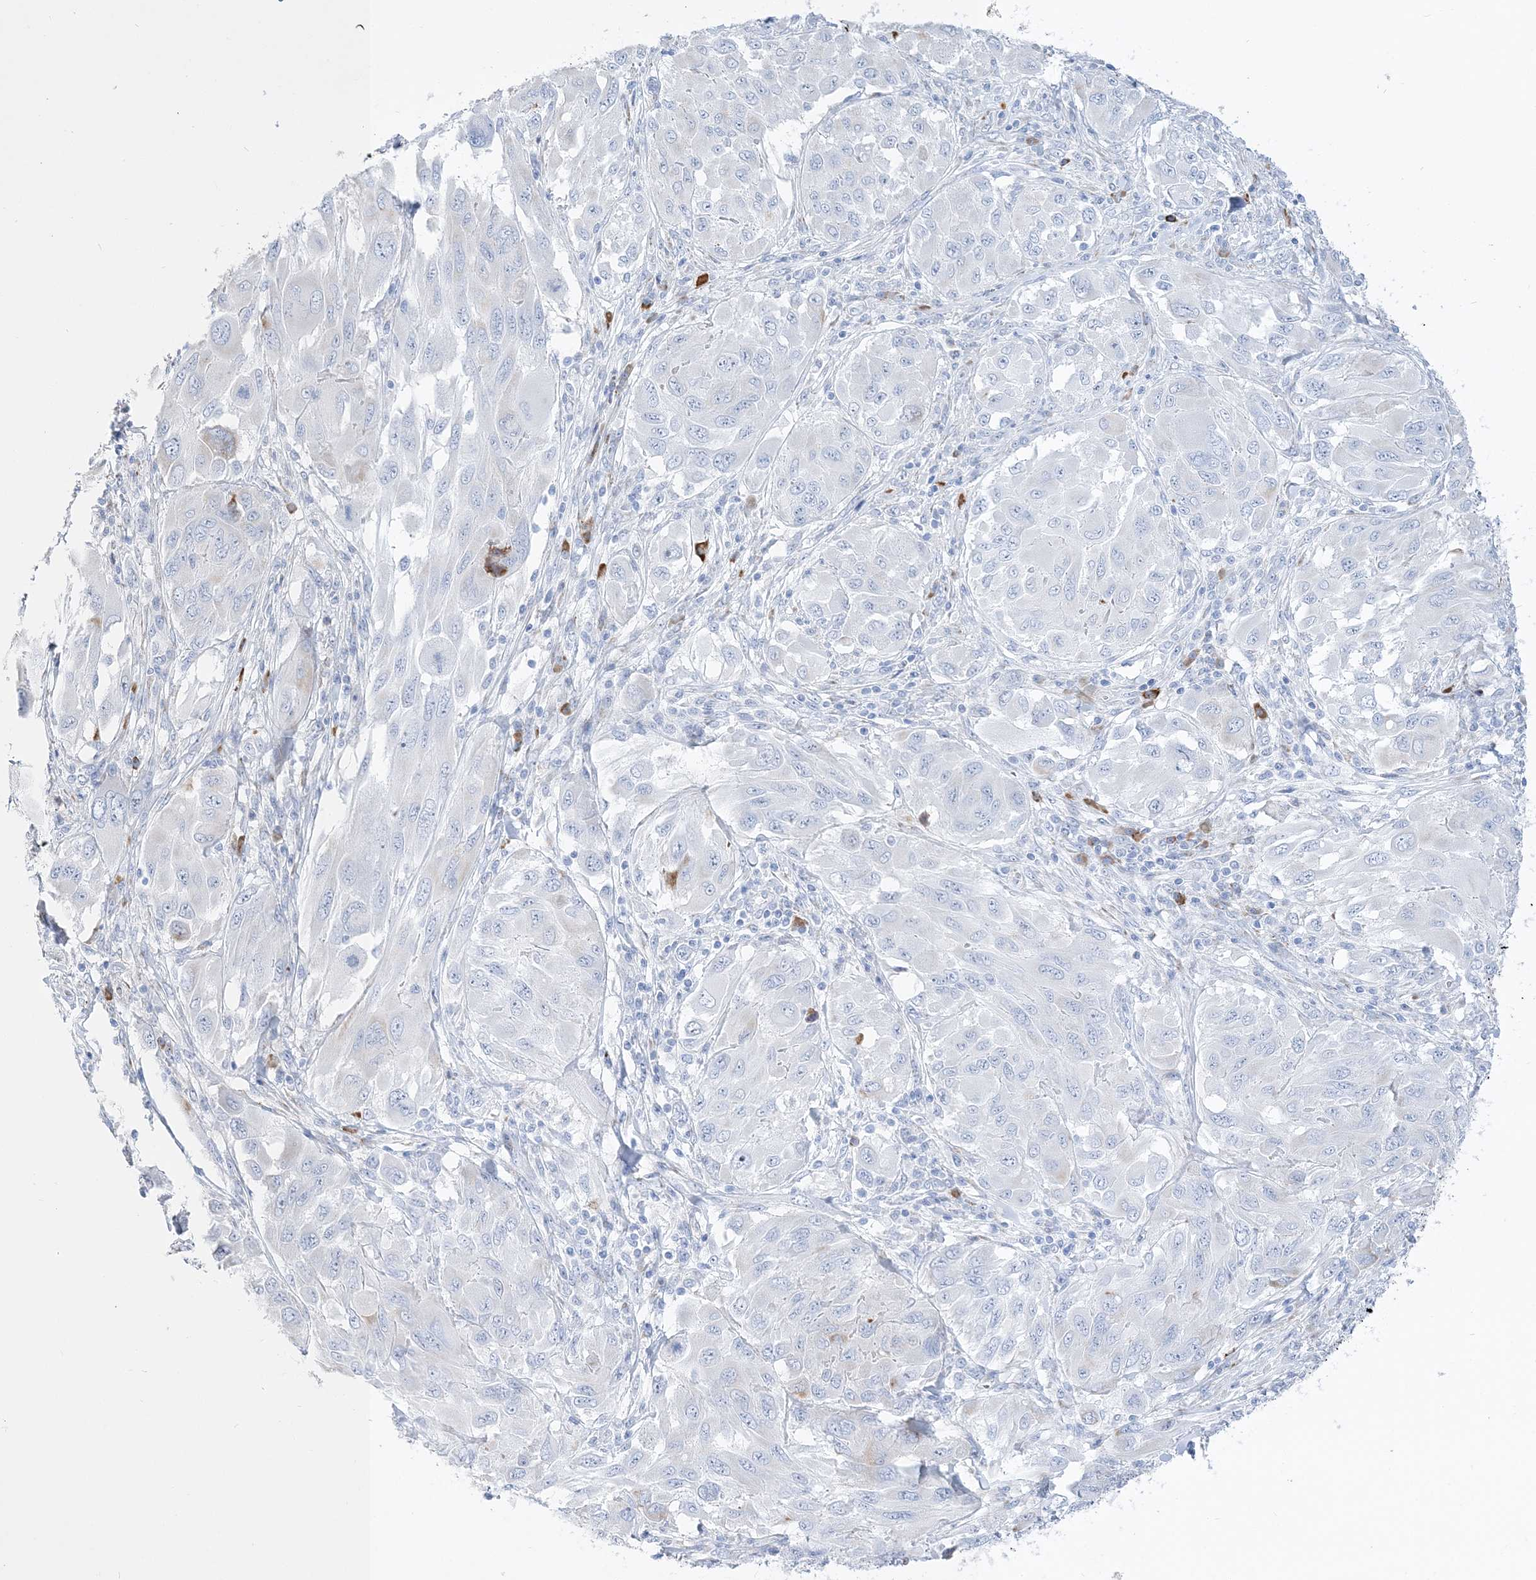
{"staining": {"intensity": "negative", "quantity": "none", "location": "none"}, "tissue": "melanoma", "cell_type": "Tumor cells", "image_type": "cancer", "snomed": [{"axis": "morphology", "description": "Malignant melanoma, NOS"}, {"axis": "topography", "description": "Skin"}], "caption": "IHC photomicrograph of malignant melanoma stained for a protein (brown), which reveals no expression in tumor cells. (DAB immunohistochemistry (IHC) visualized using brightfield microscopy, high magnification).", "gene": "TSPYL6", "patient": {"sex": "female", "age": 91}}